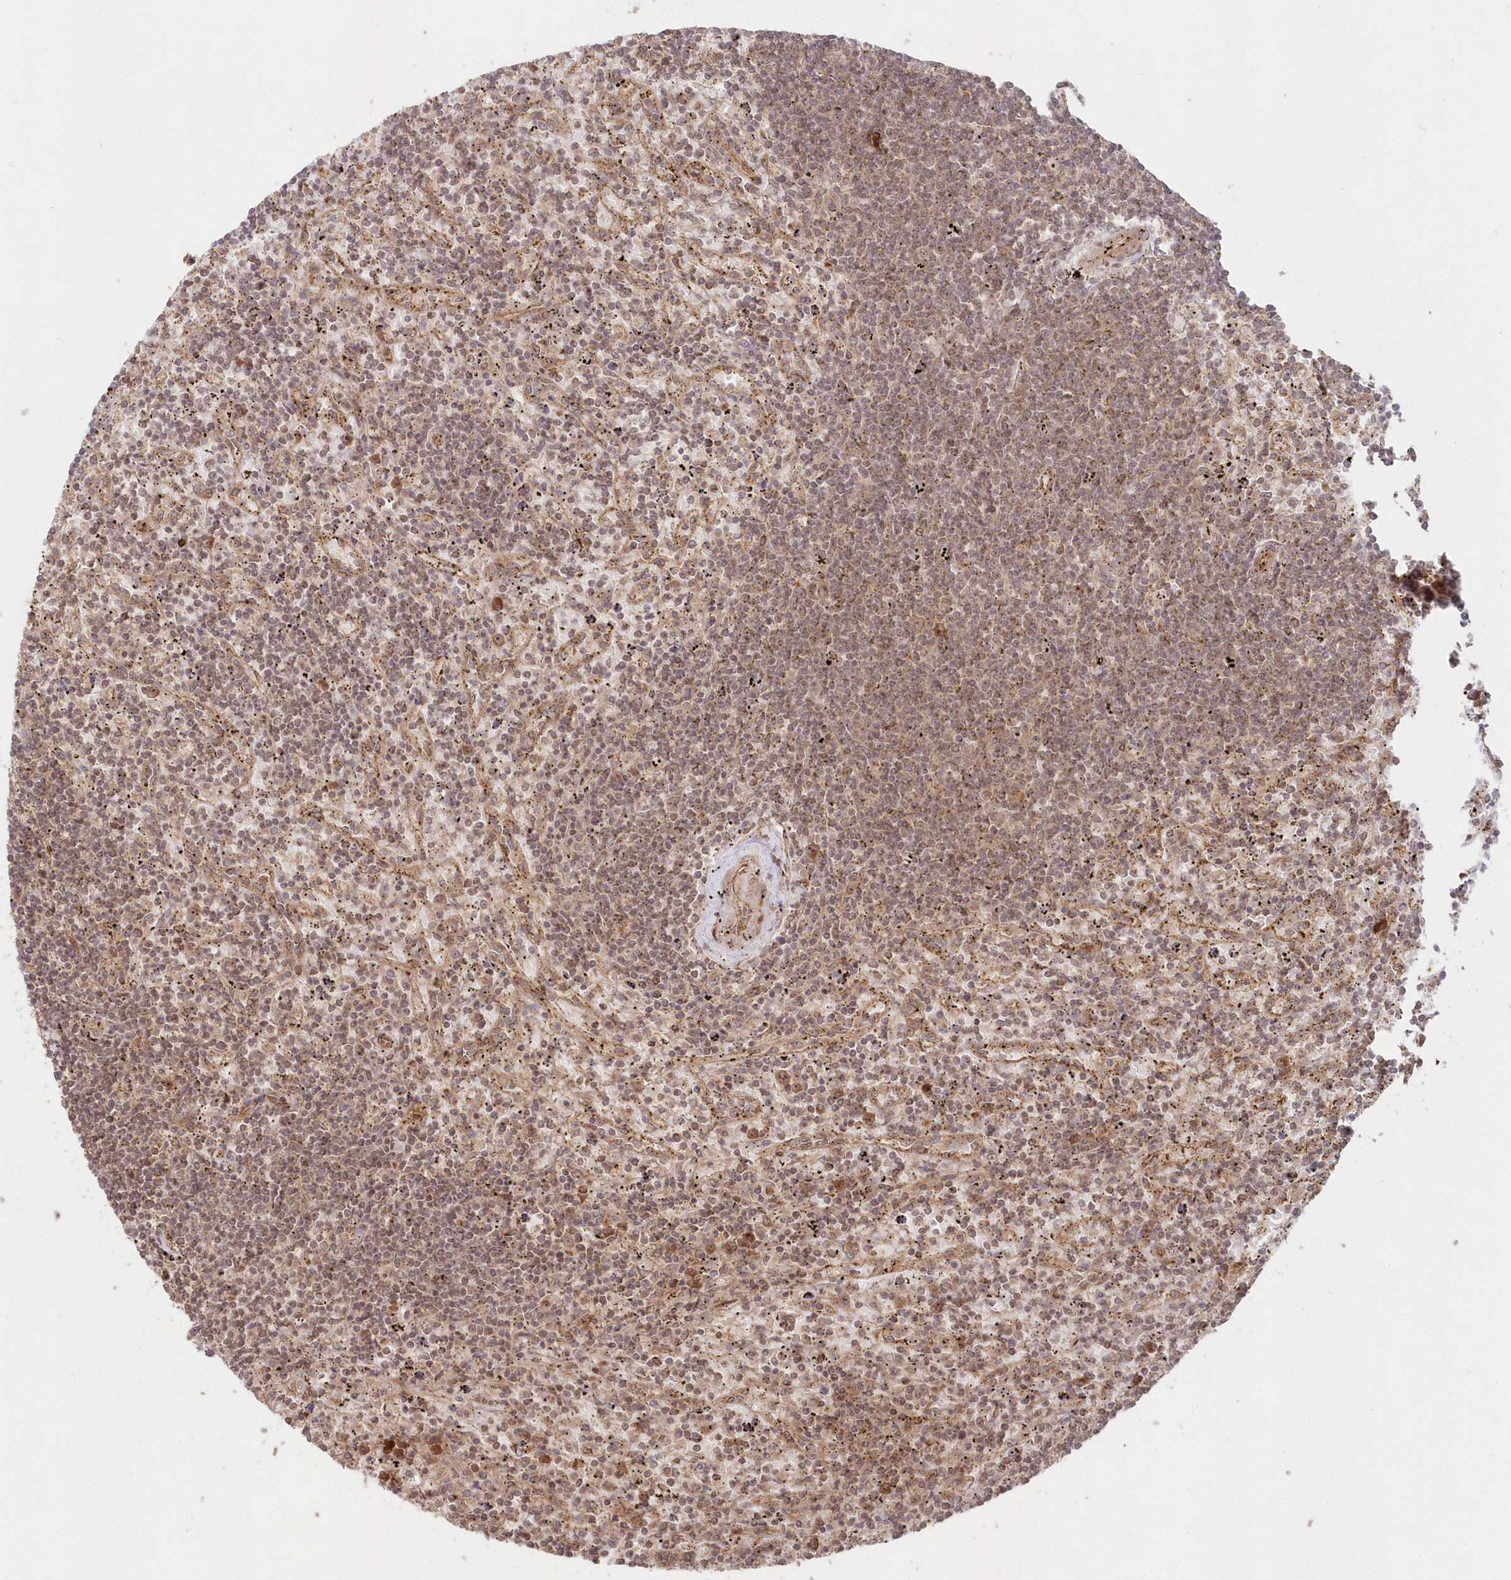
{"staining": {"intensity": "weak", "quantity": "25%-75%", "location": "nuclear"}, "tissue": "lymphoma", "cell_type": "Tumor cells", "image_type": "cancer", "snomed": [{"axis": "morphology", "description": "Malignant lymphoma, non-Hodgkin's type, Low grade"}, {"axis": "topography", "description": "Spleen"}], "caption": "High-power microscopy captured an immunohistochemistry (IHC) image of lymphoma, revealing weak nuclear positivity in about 25%-75% of tumor cells. (DAB IHC, brown staining for protein, blue staining for nuclei).", "gene": "SERINC1", "patient": {"sex": "male", "age": 76}}